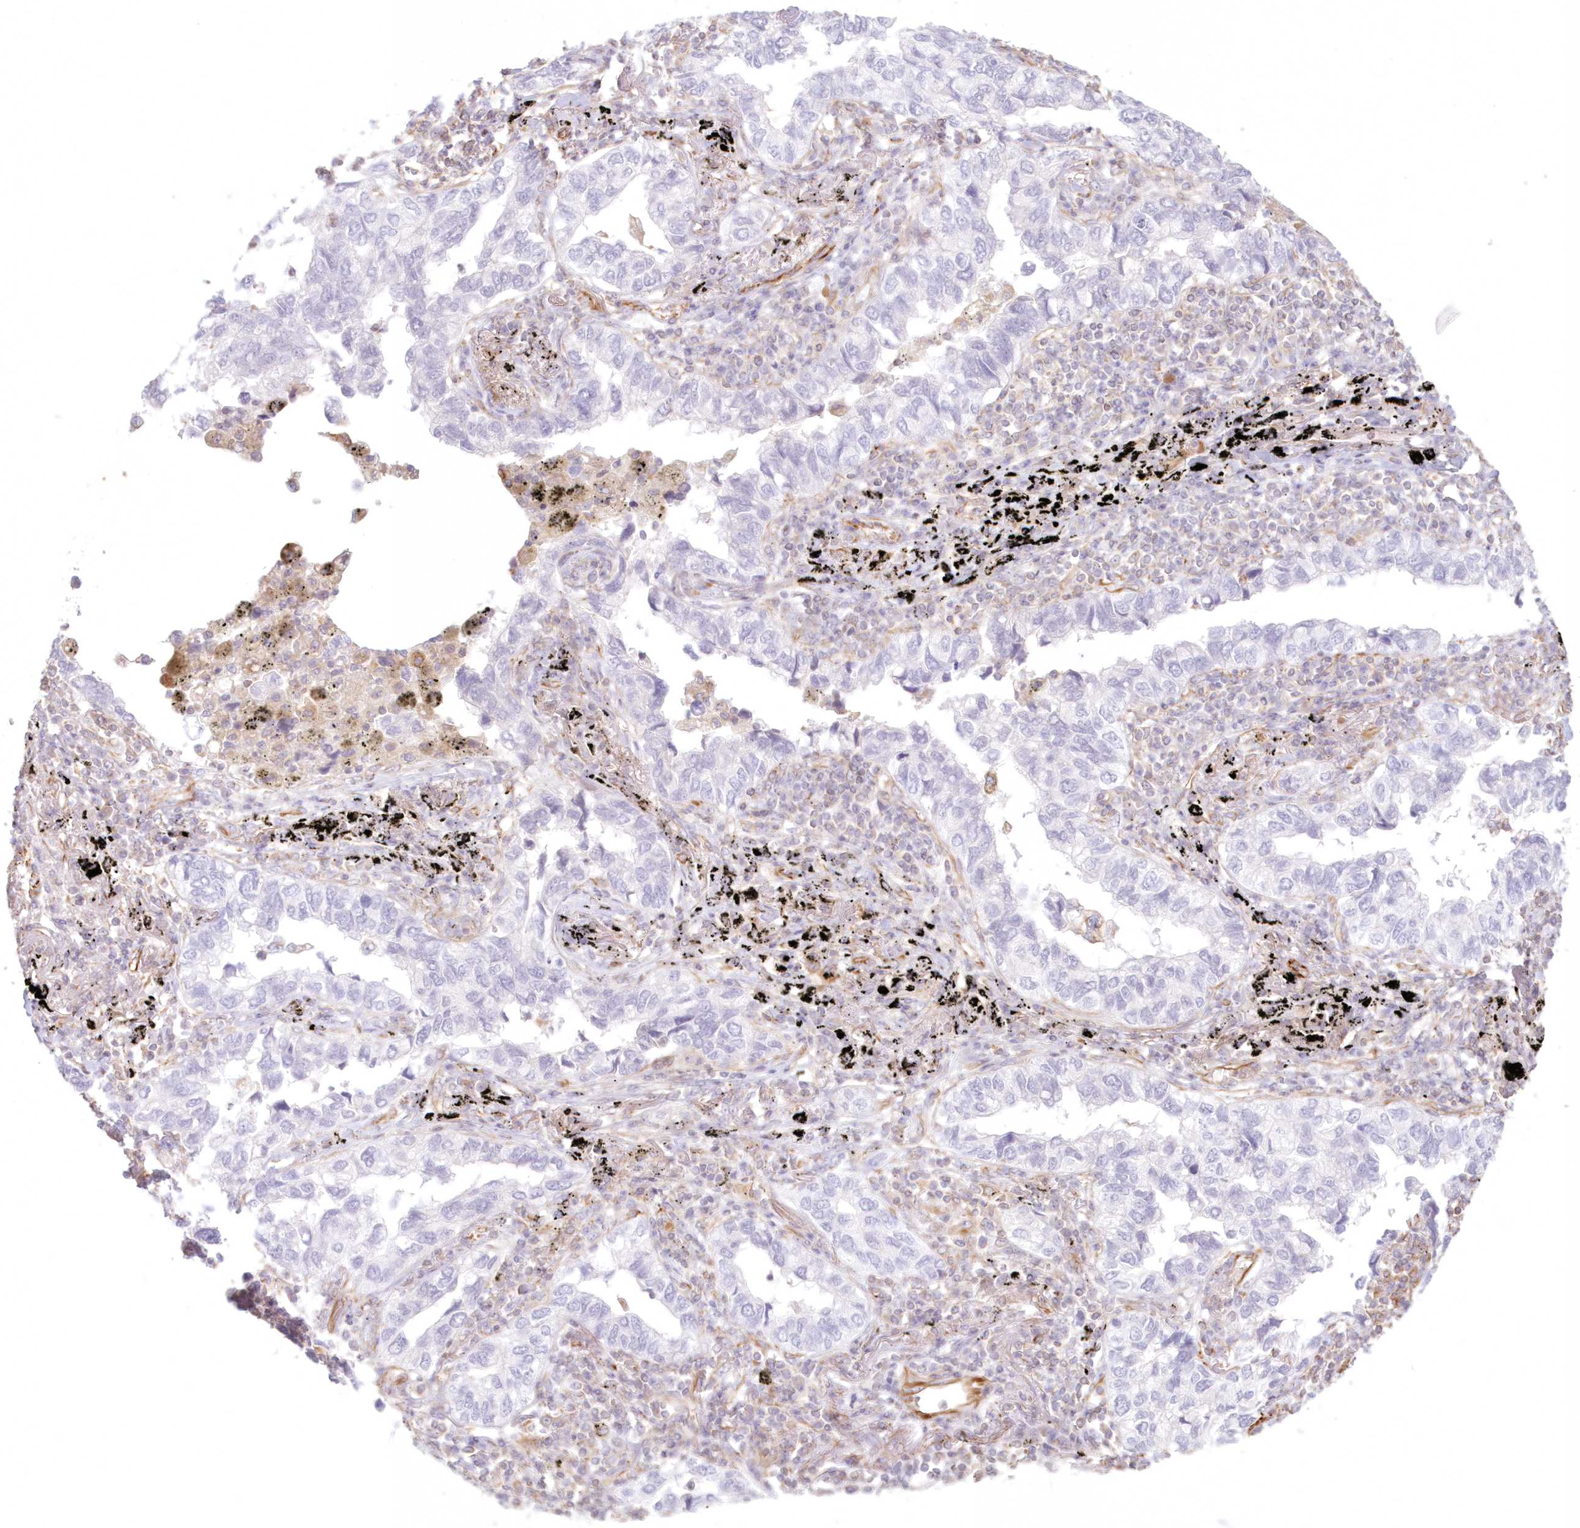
{"staining": {"intensity": "negative", "quantity": "none", "location": "none"}, "tissue": "lung cancer", "cell_type": "Tumor cells", "image_type": "cancer", "snomed": [{"axis": "morphology", "description": "Adenocarcinoma, NOS"}, {"axis": "topography", "description": "Lung"}], "caption": "DAB (3,3'-diaminobenzidine) immunohistochemical staining of lung cancer displays no significant positivity in tumor cells.", "gene": "DMRTB1", "patient": {"sex": "male", "age": 65}}